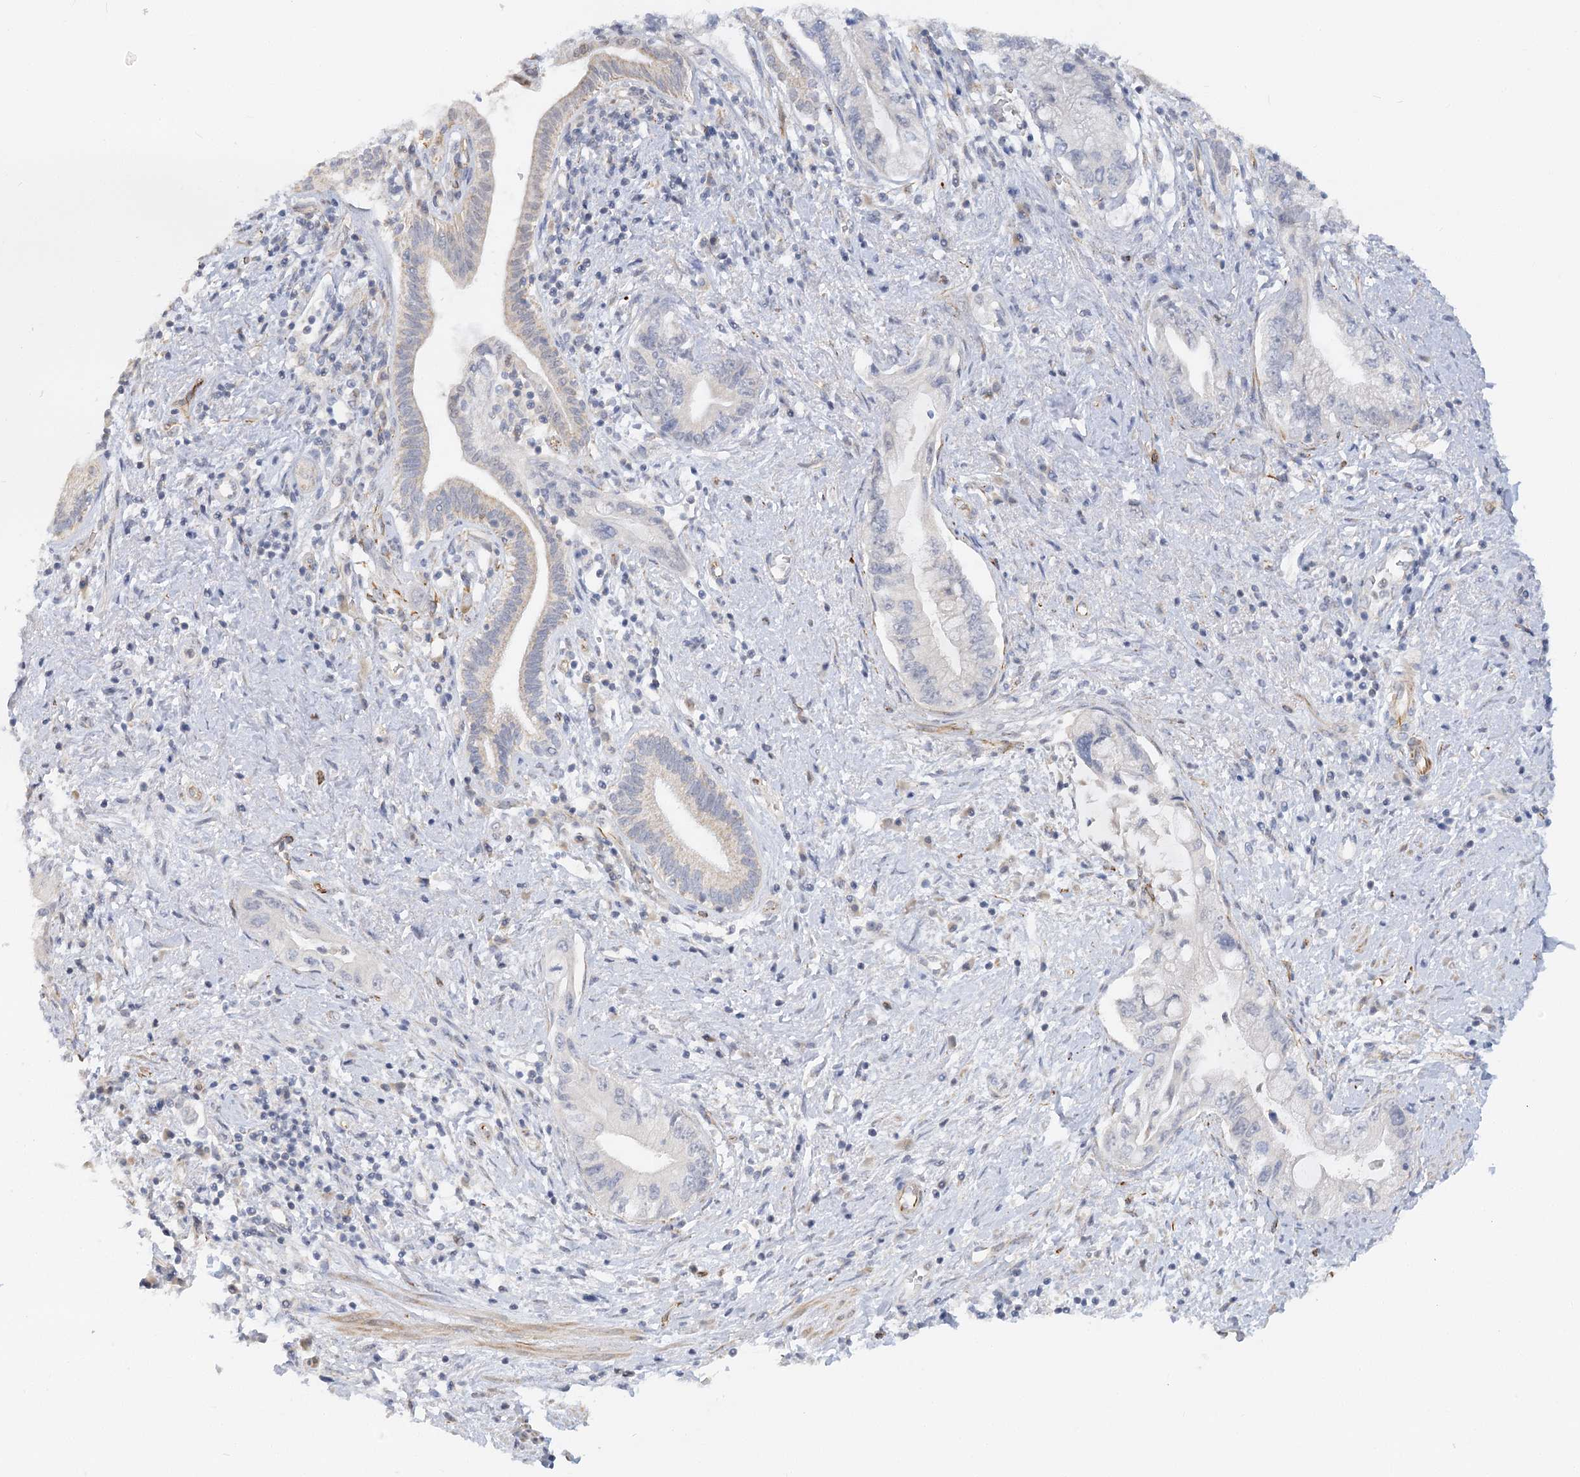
{"staining": {"intensity": "negative", "quantity": "none", "location": "none"}, "tissue": "pancreatic cancer", "cell_type": "Tumor cells", "image_type": "cancer", "snomed": [{"axis": "morphology", "description": "Adenocarcinoma, NOS"}, {"axis": "topography", "description": "Pancreas"}], "caption": "An immunohistochemistry photomicrograph of pancreatic adenocarcinoma is shown. There is no staining in tumor cells of pancreatic adenocarcinoma. (Stains: DAB immunohistochemistry (IHC) with hematoxylin counter stain, Microscopy: brightfield microscopy at high magnification).", "gene": "NELL2", "patient": {"sex": "female", "age": 73}}